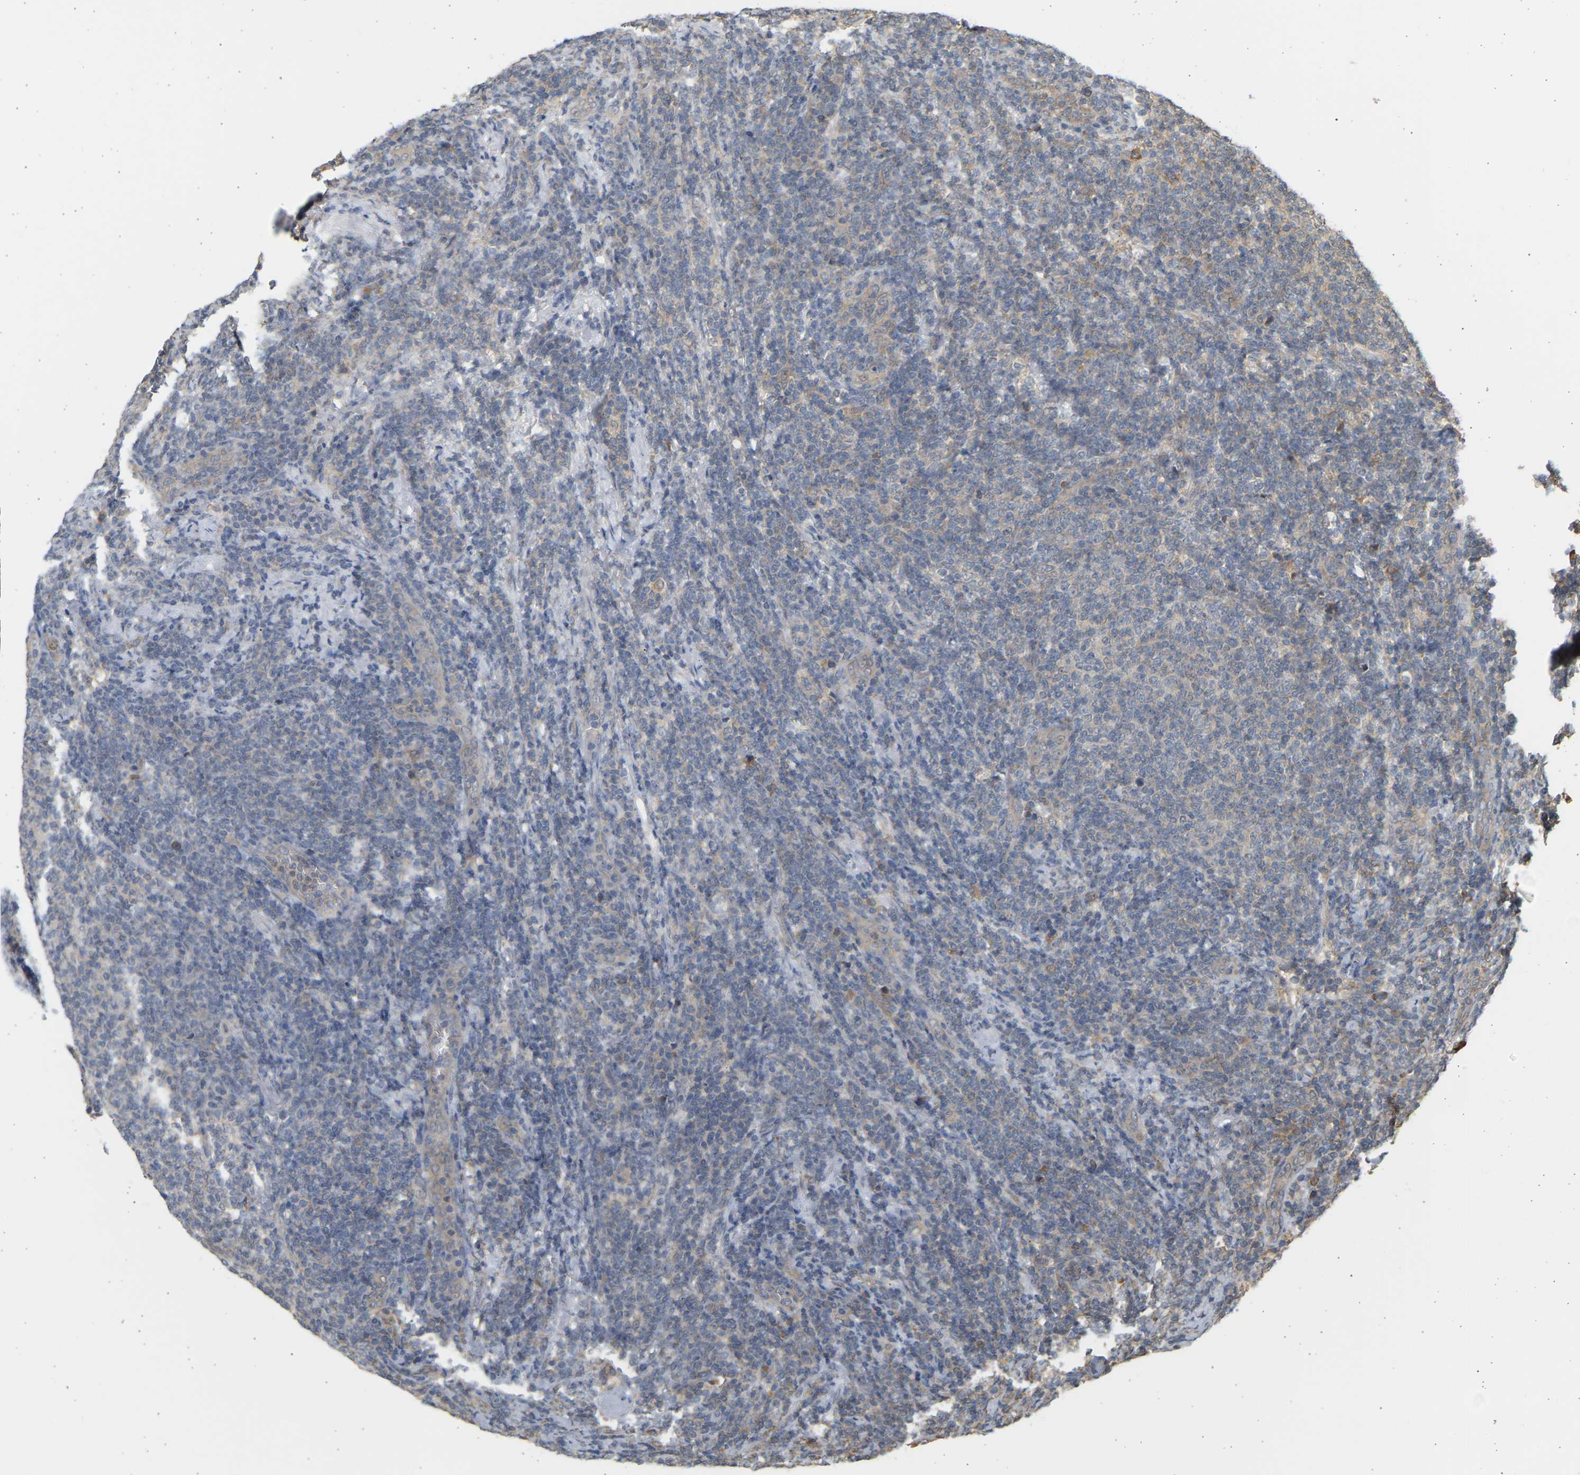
{"staining": {"intensity": "negative", "quantity": "none", "location": "none"}, "tissue": "lymphoma", "cell_type": "Tumor cells", "image_type": "cancer", "snomed": [{"axis": "morphology", "description": "Malignant lymphoma, non-Hodgkin's type, Low grade"}, {"axis": "topography", "description": "Lymph node"}], "caption": "High magnification brightfield microscopy of malignant lymphoma, non-Hodgkin's type (low-grade) stained with DAB (3,3'-diaminobenzidine) (brown) and counterstained with hematoxylin (blue): tumor cells show no significant staining.", "gene": "B4GALT6", "patient": {"sex": "male", "age": 66}}